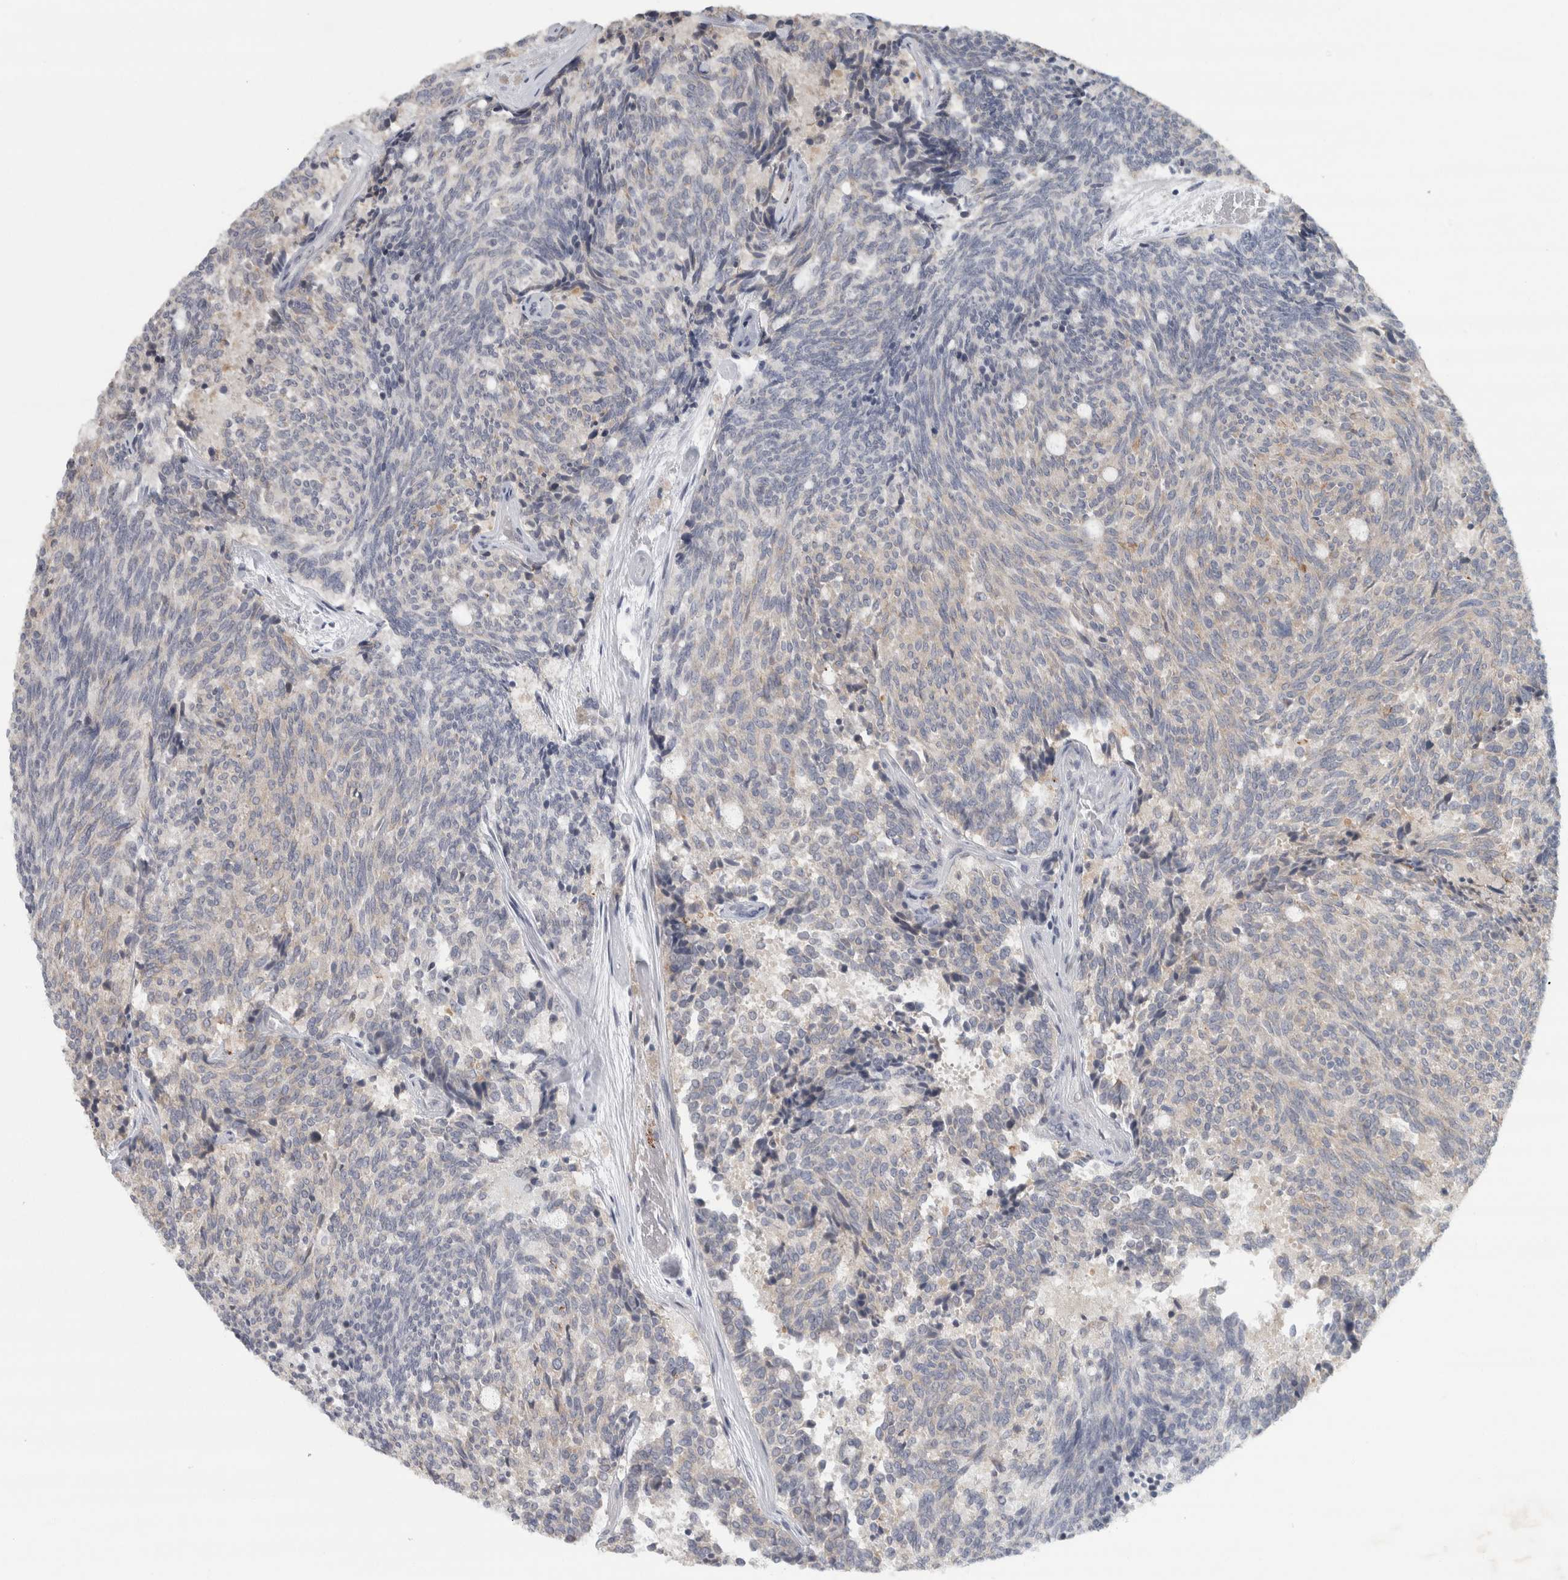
{"staining": {"intensity": "negative", "quantity": "none", "location": "none"}, "tissue": "carcinoid", "cell_type": "Tumor cells", "image_type": "cancer", "snomed": [{"axis": "morphology", "description": "Carcinoid, malignant, NOS"}, {"axis": "topography", "description": "Pancreas"}], "caption": "A photomicrograph of carcinoid stained for a protein exhibits no brown staining in tumor cells.", "gene": "PTPRN2", "patient": {"sex": "female", "age": 54}}